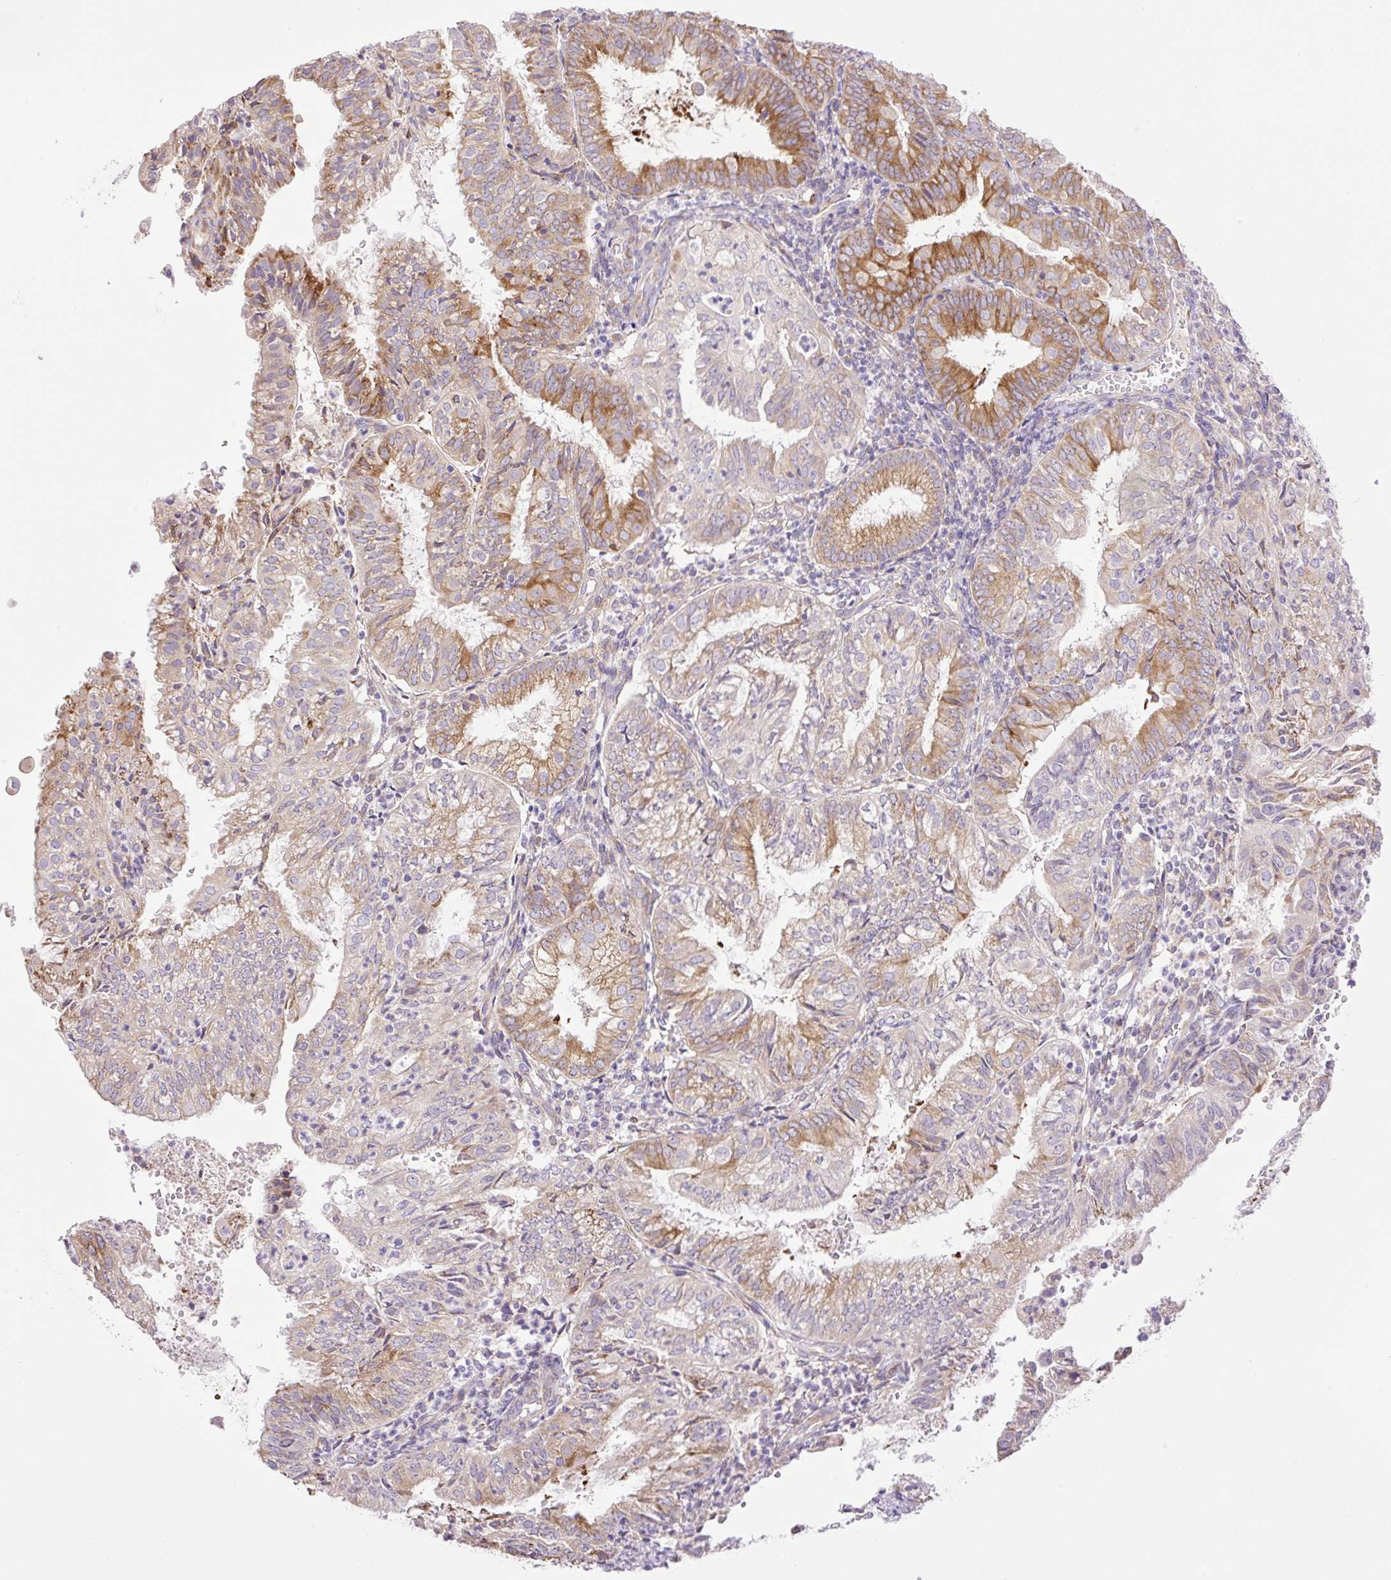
{"staining": {"intensity": "moderate", "quantity": "25%-75%", "location": "cytoplasmic/membranous"}, "tissue": "endometrial cancer", "cell_type": "Tumor cells", "image_type": "cancer", "snomed": [{"axis": "morphology", "description": "Adenocarcinoma, NOS"}, {"axis": "topography", "description": "Endometrium"}], "caption": "Endometrial cancer stained with immunohistochemistry exhibits moderate cytoplasmic/membranous expression in approximately 25%-75% of tumor cells. The staining is performed using DAB (3,3'-diaminobenzidine) brown chromogen to label protein expression. The nuclei are counter-stained blue using hematoxylin.", "gene": "POFUT1", "patient": {"sex": "female", "age": 55}}